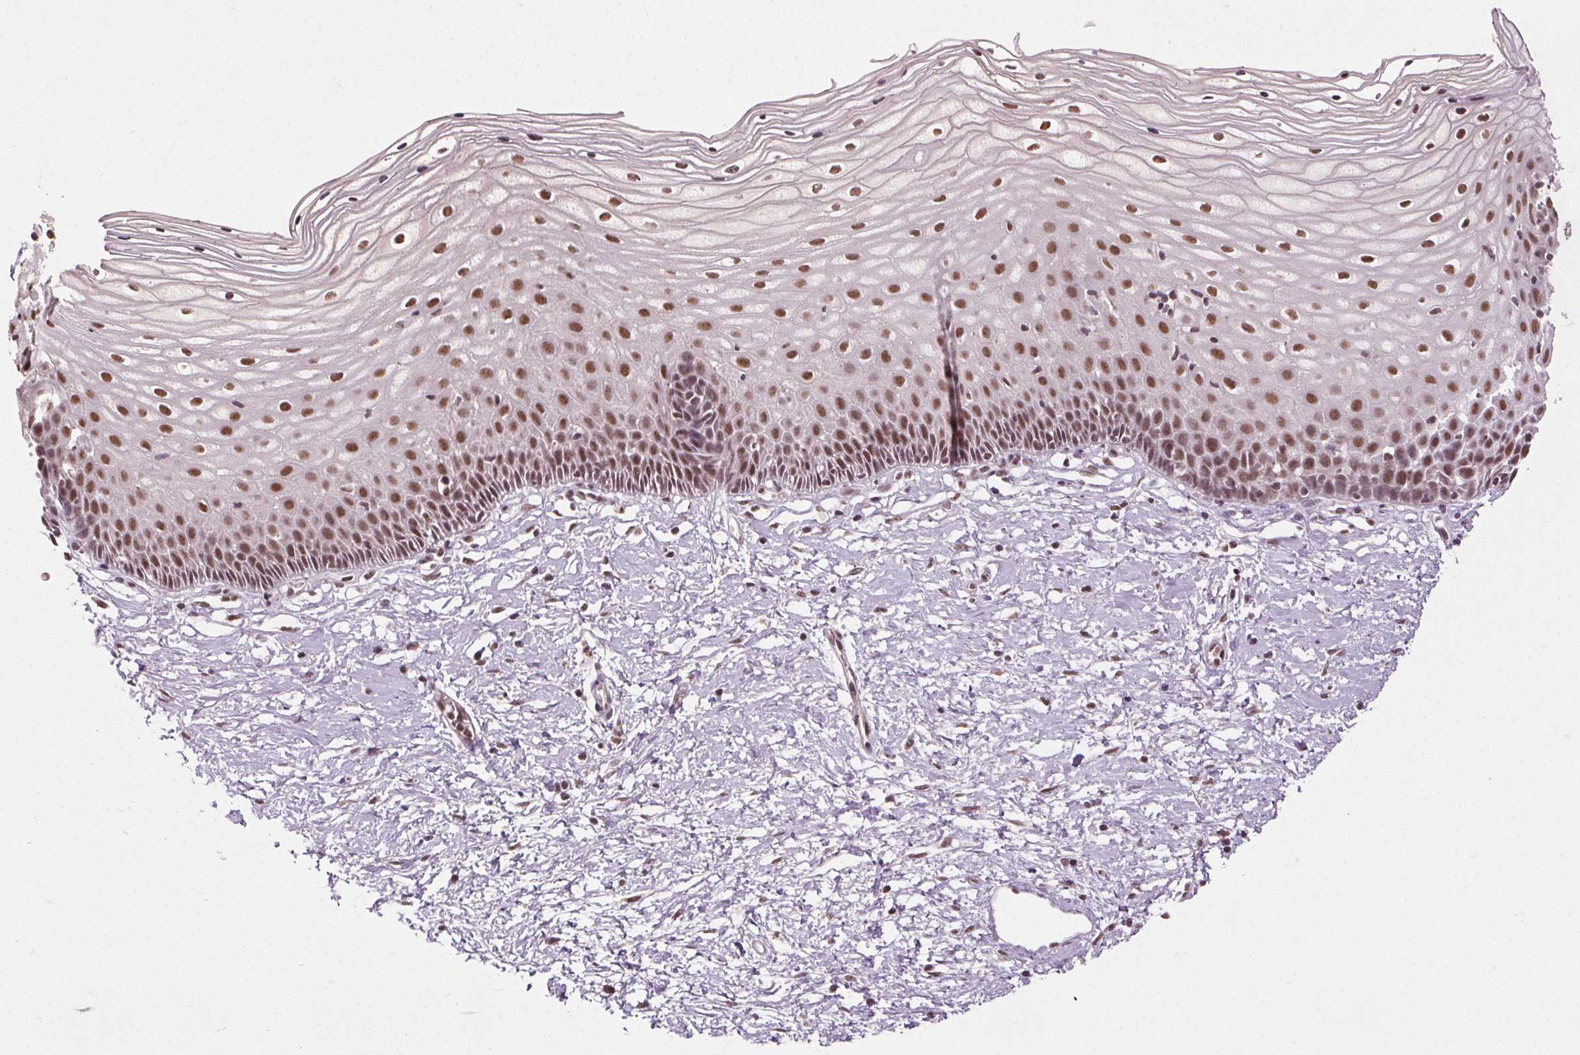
{"staining": {"intensity": "moderate", "quantity": ">75%", "location": "nuclear"}, "tissue": "cervix", "cell_type": "Glandular cells", "image_type": "normal", "snomed": [{"axis": "morphology", "description": "Normal tissue, NOS"}, {"axis": "topography", "description": "Cervix"}], "caption": "A histopathology image of cervix stained for a protein displays moderate nuclear brown staining in glandular cells.", "gene": "MED6", "patient": {"sex": "female", "age": 36}}